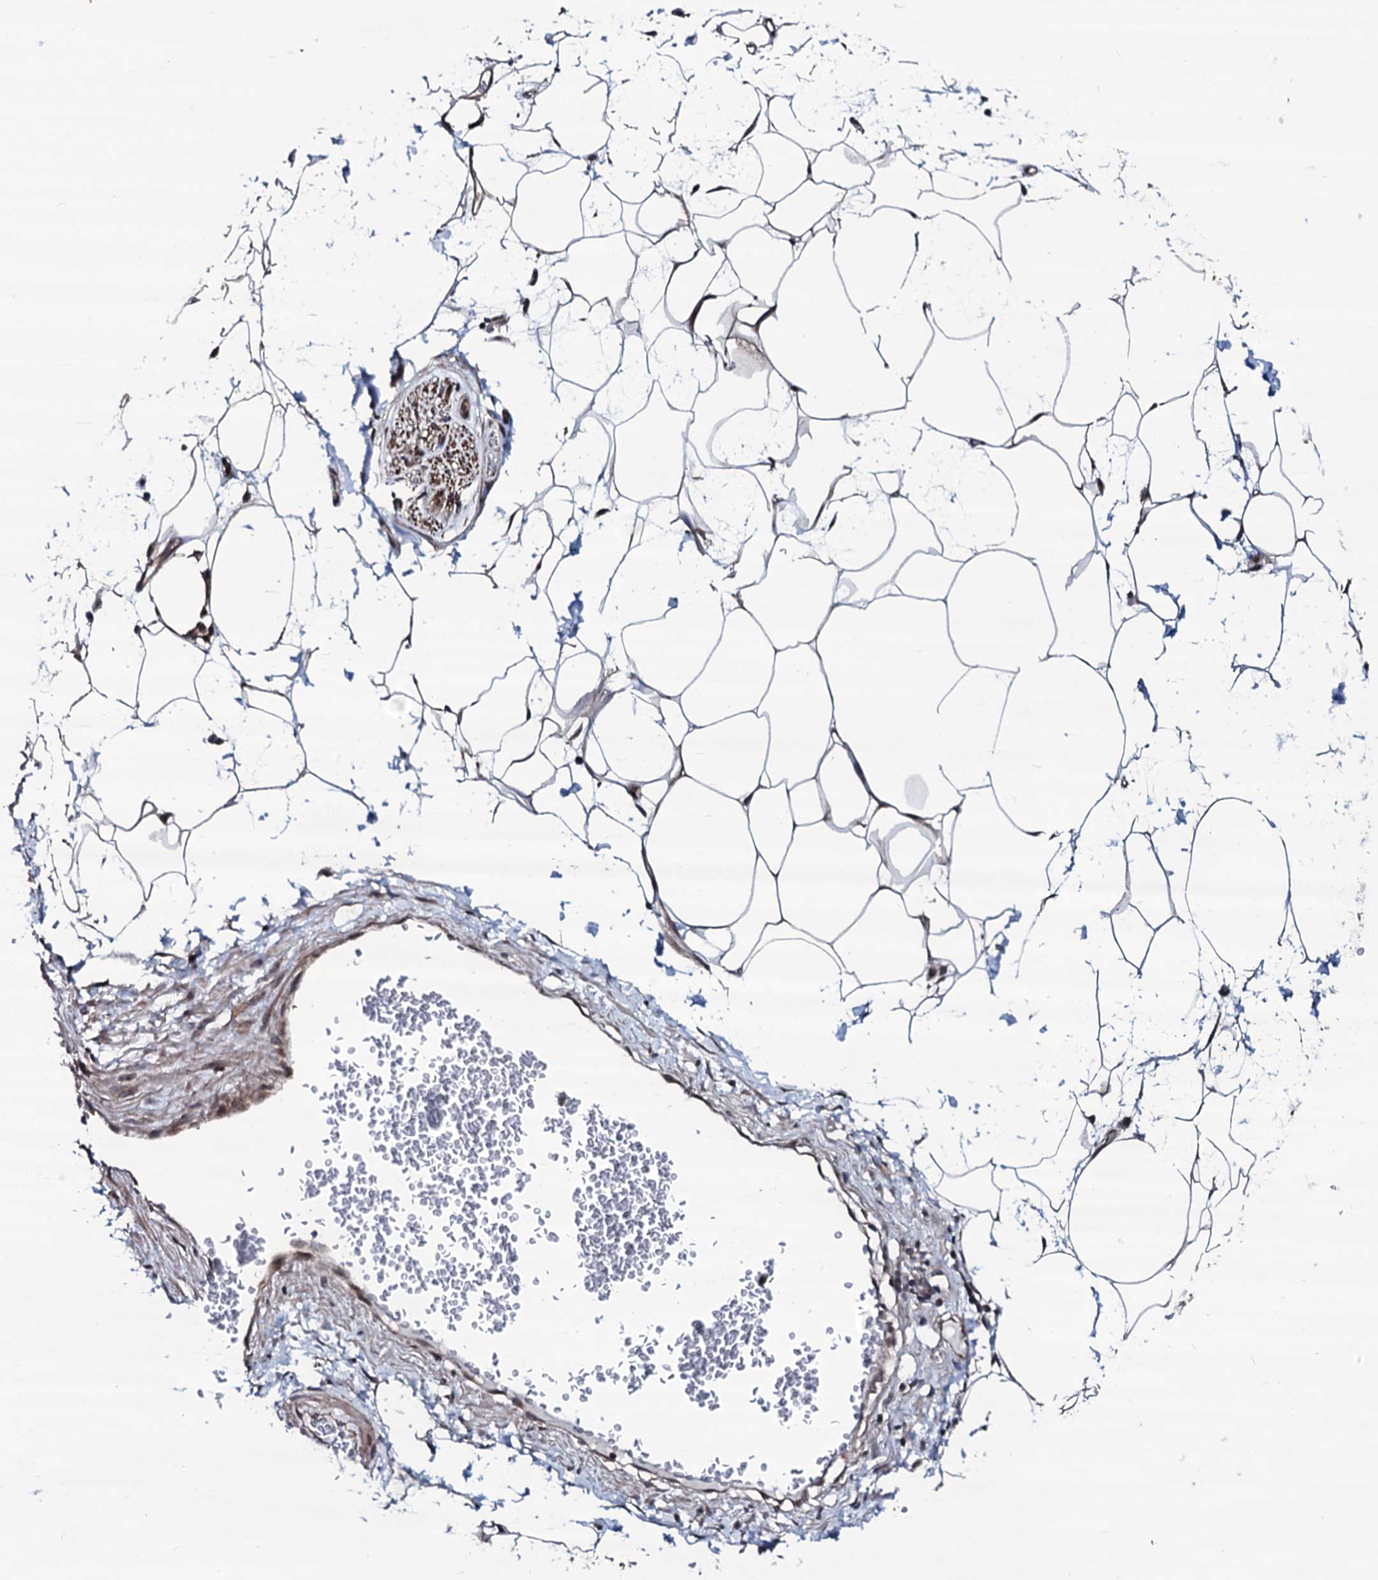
{"staining": {"intensity": "moderate", "quantity": ">75%", "location": "nuclear"}, "tissue": "adipose tissue", "cell_type": "Adipocytes", "image_type": "normal", "snomed": [{"axis": "morphology", "description": "Normal tissue, NOS"}, {"axis": "morphology", "description": "Adenocarcinoma, NOS"}, {"axis": "topography", "description": "Rectum"}, {"axis": "topography", "description": "Vagina"}, {"axis": "topography", "description": "Peripheral nerve tissue"}], "caption": "Adipocytes demonstrate medium levels of moderate nuclear staining in approximately >75% of cells in benign human adipose tissue. Nuclei are stained in blue.", "gene": "OGFOD2", "patient": {"sex": "female", "age": 71}}